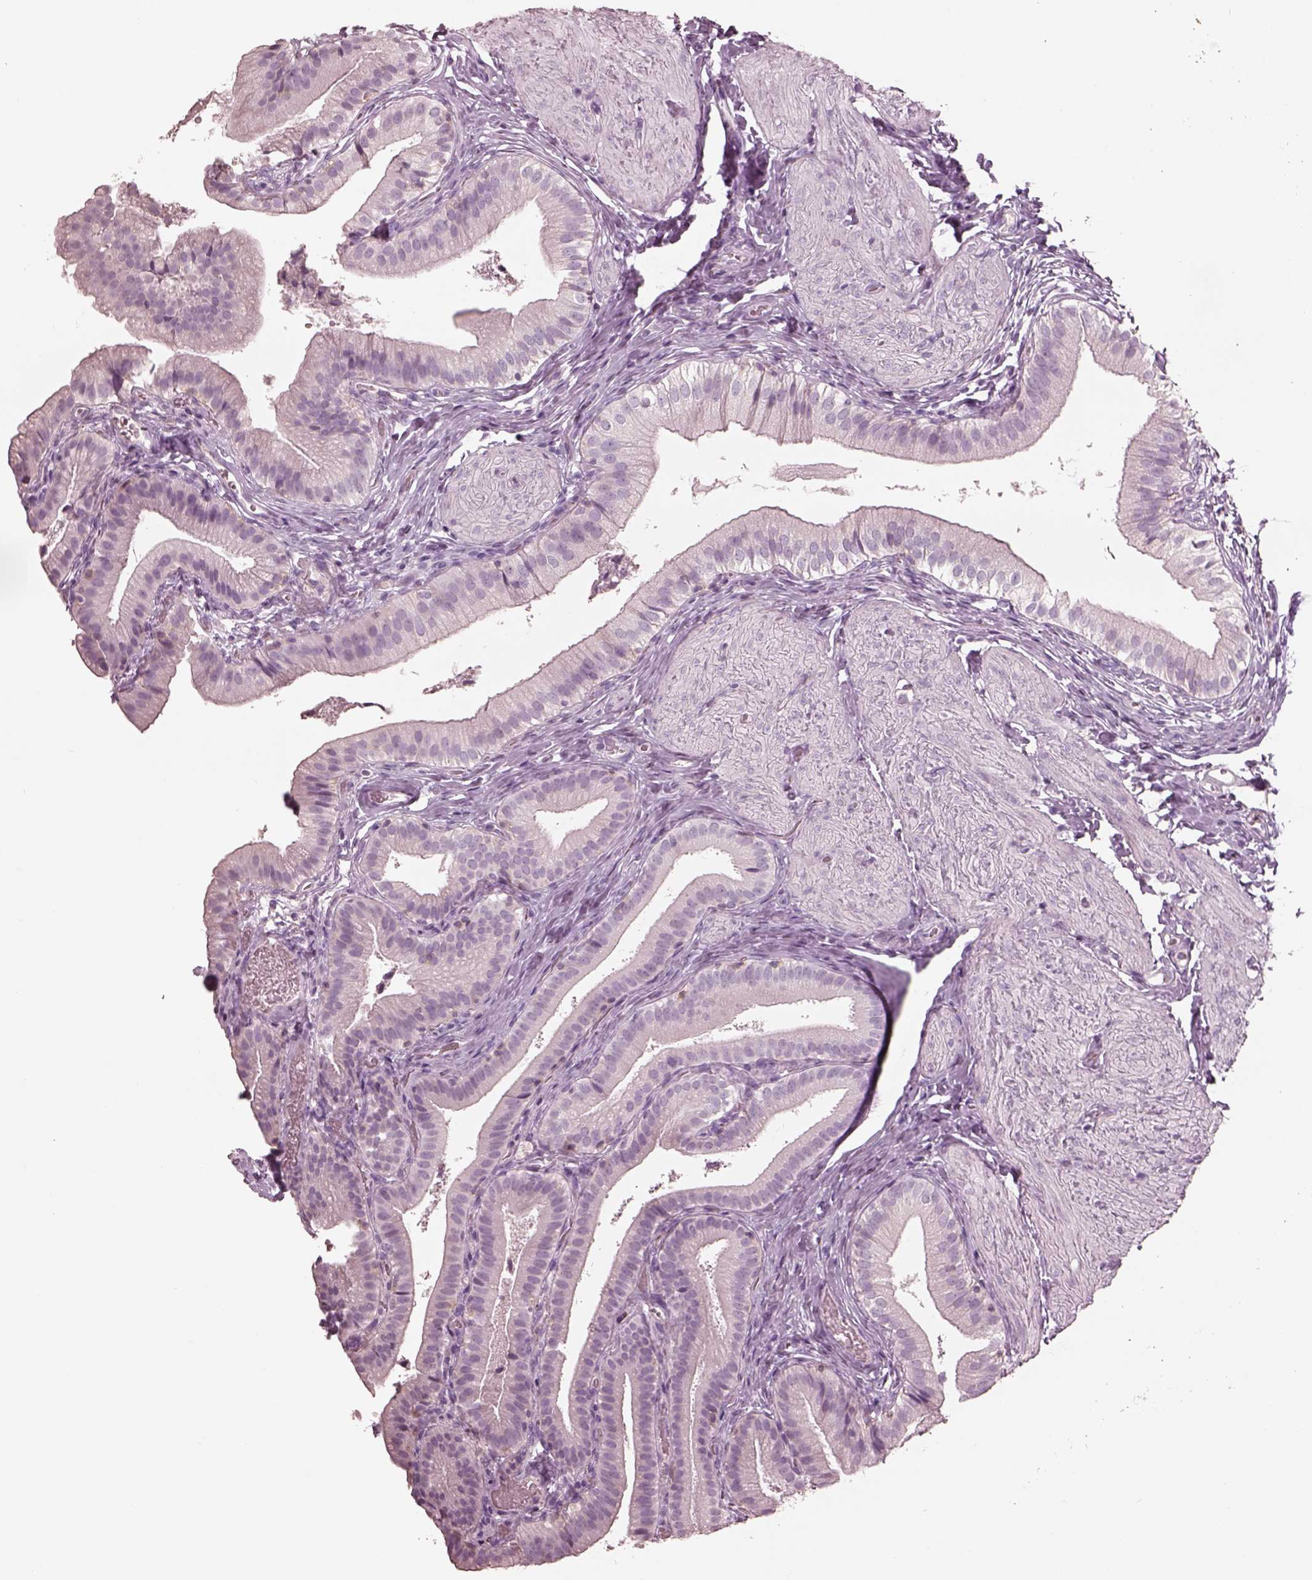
{"staining": {"intensity": "negative", "quantity": "none", "location": "none"}, "tissue": "gallbladder", "cell_type": "Glandular cells", "image_type": "normal", "snomed": [{"axis": "morphology", "description": "Normal tissue, NOS"}, {"axis": "topography", "description": "Gallbladder"}], "caption": "Protein analysis of normal gallbladder exhibits no significant positivity in glandular cells.", "gene": "PDCD1", "patient": {"sex": "female", "age": 47}}